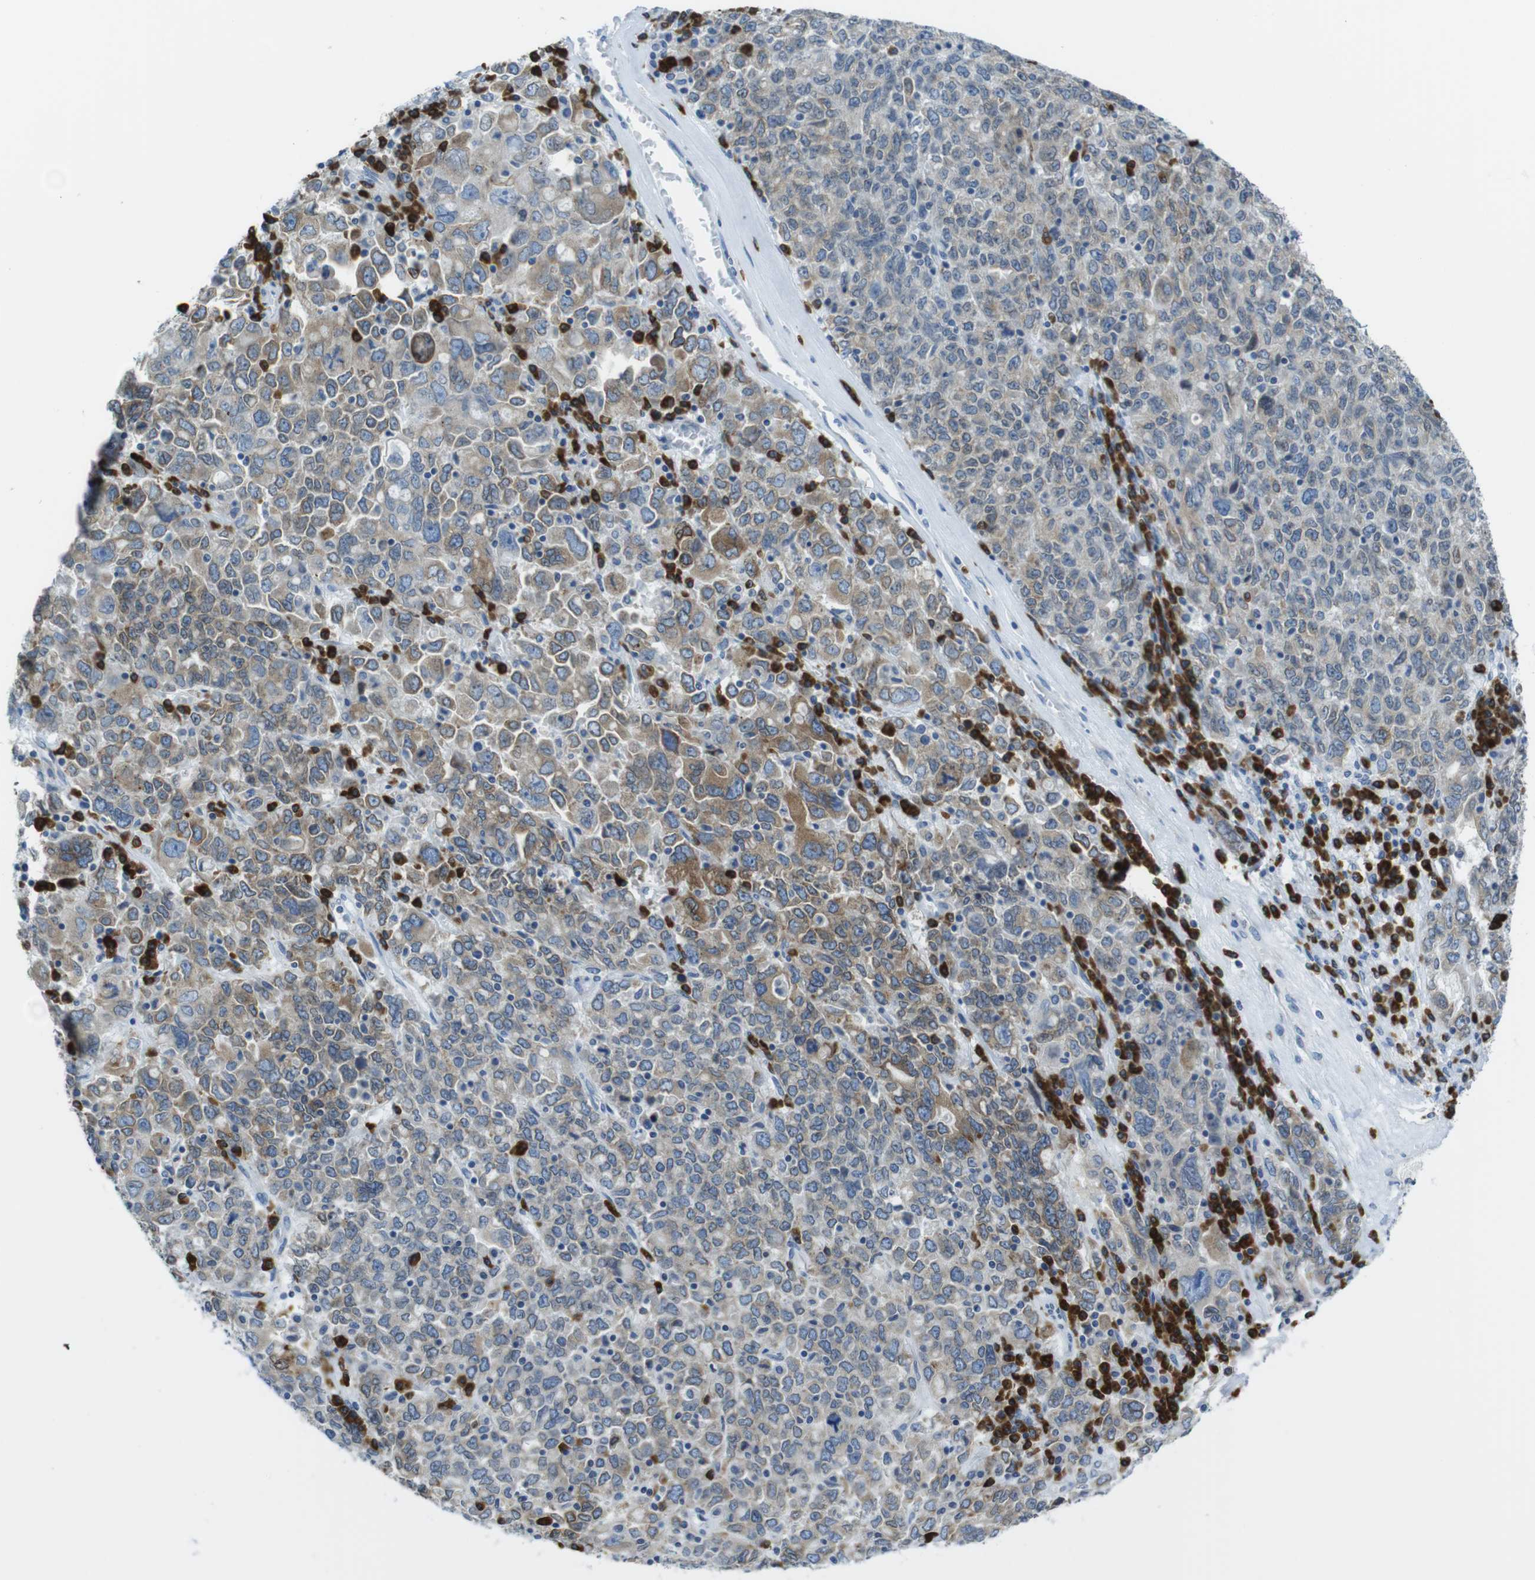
{"staining": {"intensity": "moderate", "quantity": "<25%", "location": "cytoplasmic/membranous"}, "tissue": "ovarian cancer", "cell_type": "Tumor cells", "image_type": "cancer", "snomed": [{"axis": "morphology", "description": "Carcinoma, endometroid"}, {"axis": "topography", "description": "Ovary"}], "caption": "Human ovarian cancer stained with a brown dye exhibits moderate cytoplasmic/membranous positive positivity in approximately <25% of tumor cells.", "gene": "CLPTM1L", "patient": {"sex": "female", "age": 62}}